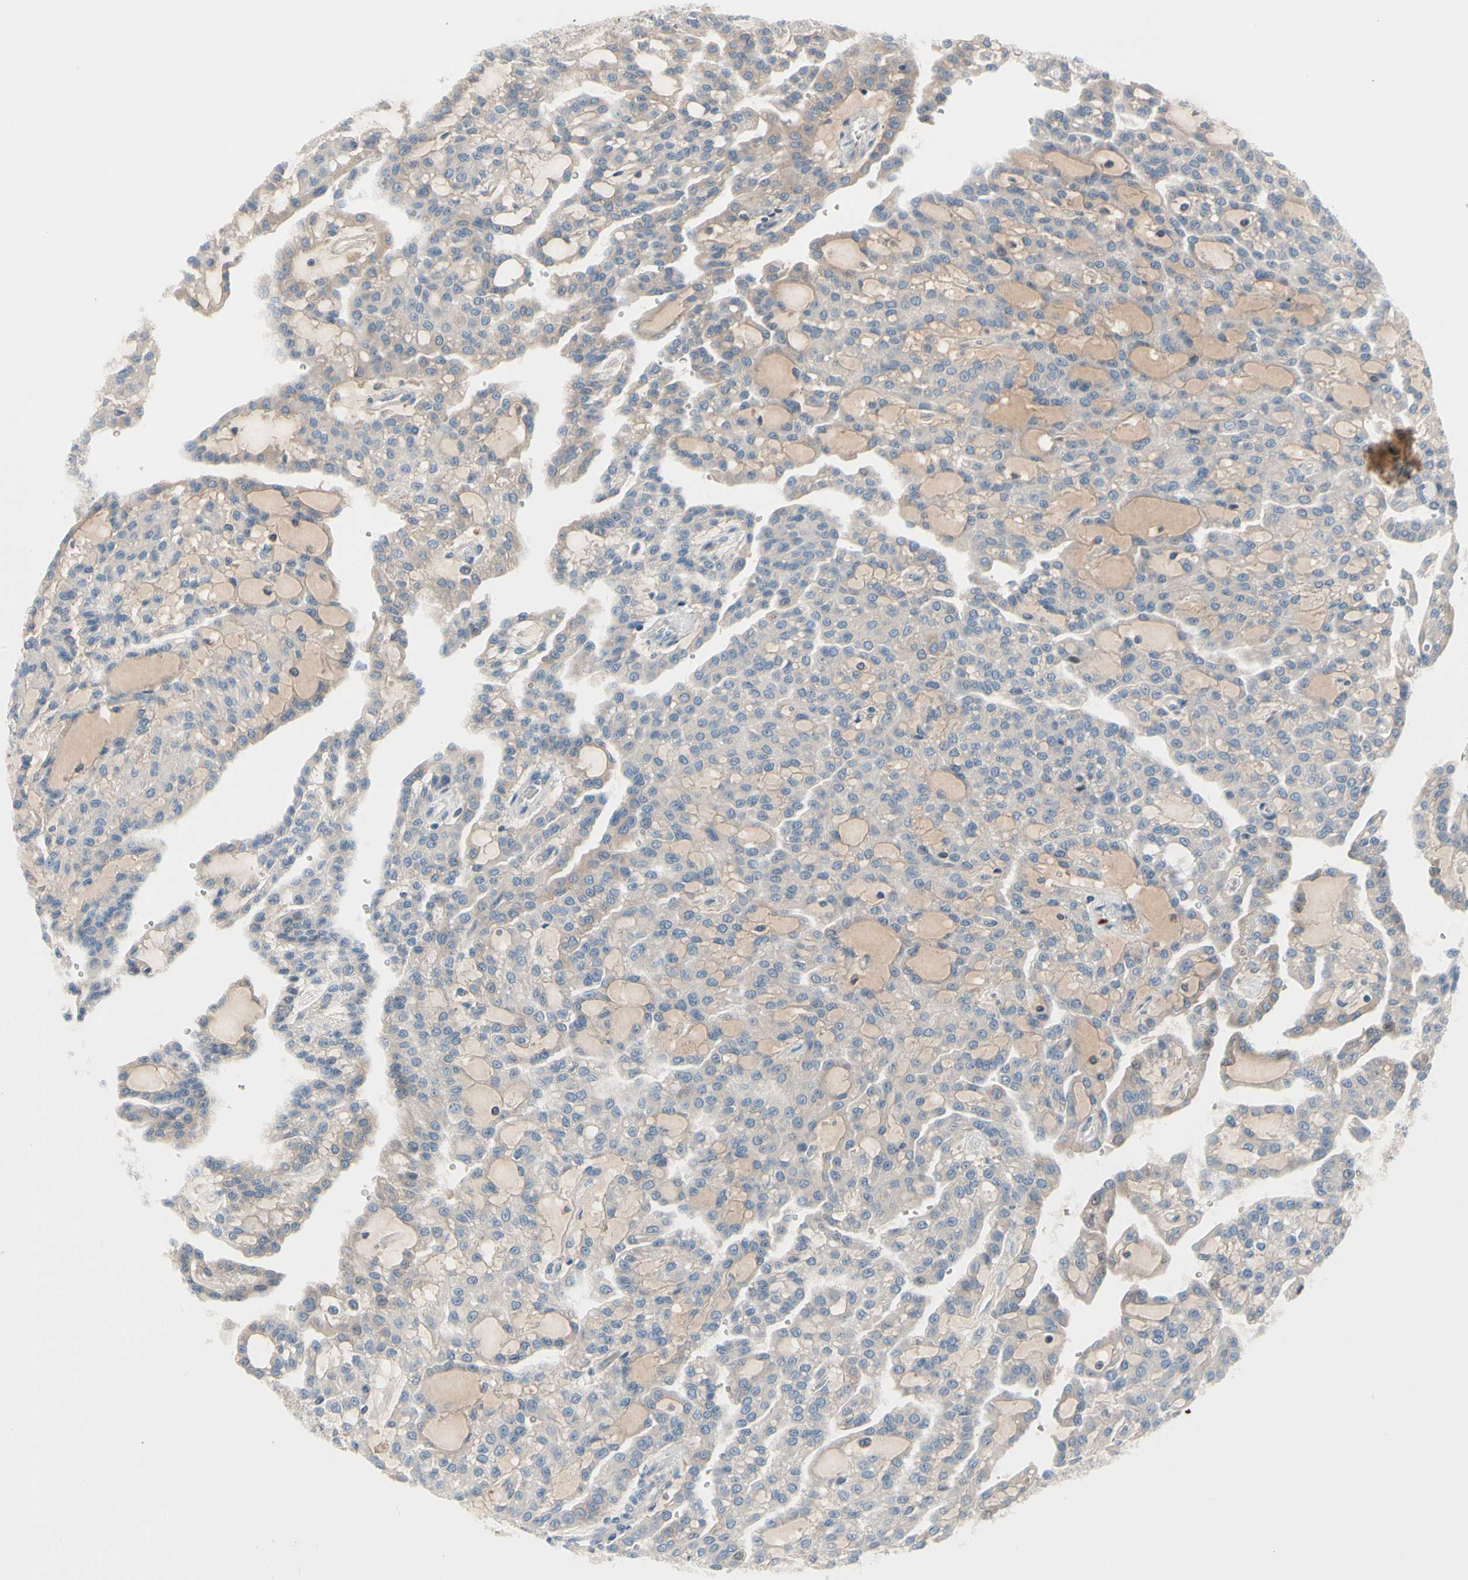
{"staining": {"intensity": "negative", "quantity": "none", "location": "none"}, "tissue": "renal cancer", "cell_type": "Tumor cells", "image_type": "cancer", "snomed": [{"axis": "morphology", "description": "Adenocarcinoma, NOS"}, {"axis": "topography", "description": "Kidney"}], "caption": "The image exhibits no staining of tumor cells in renal cancer. (IHC, brightfield microscopy, high magnification).", "gene": "HJURP", "patient": {"sex": "male", "age": 63}}